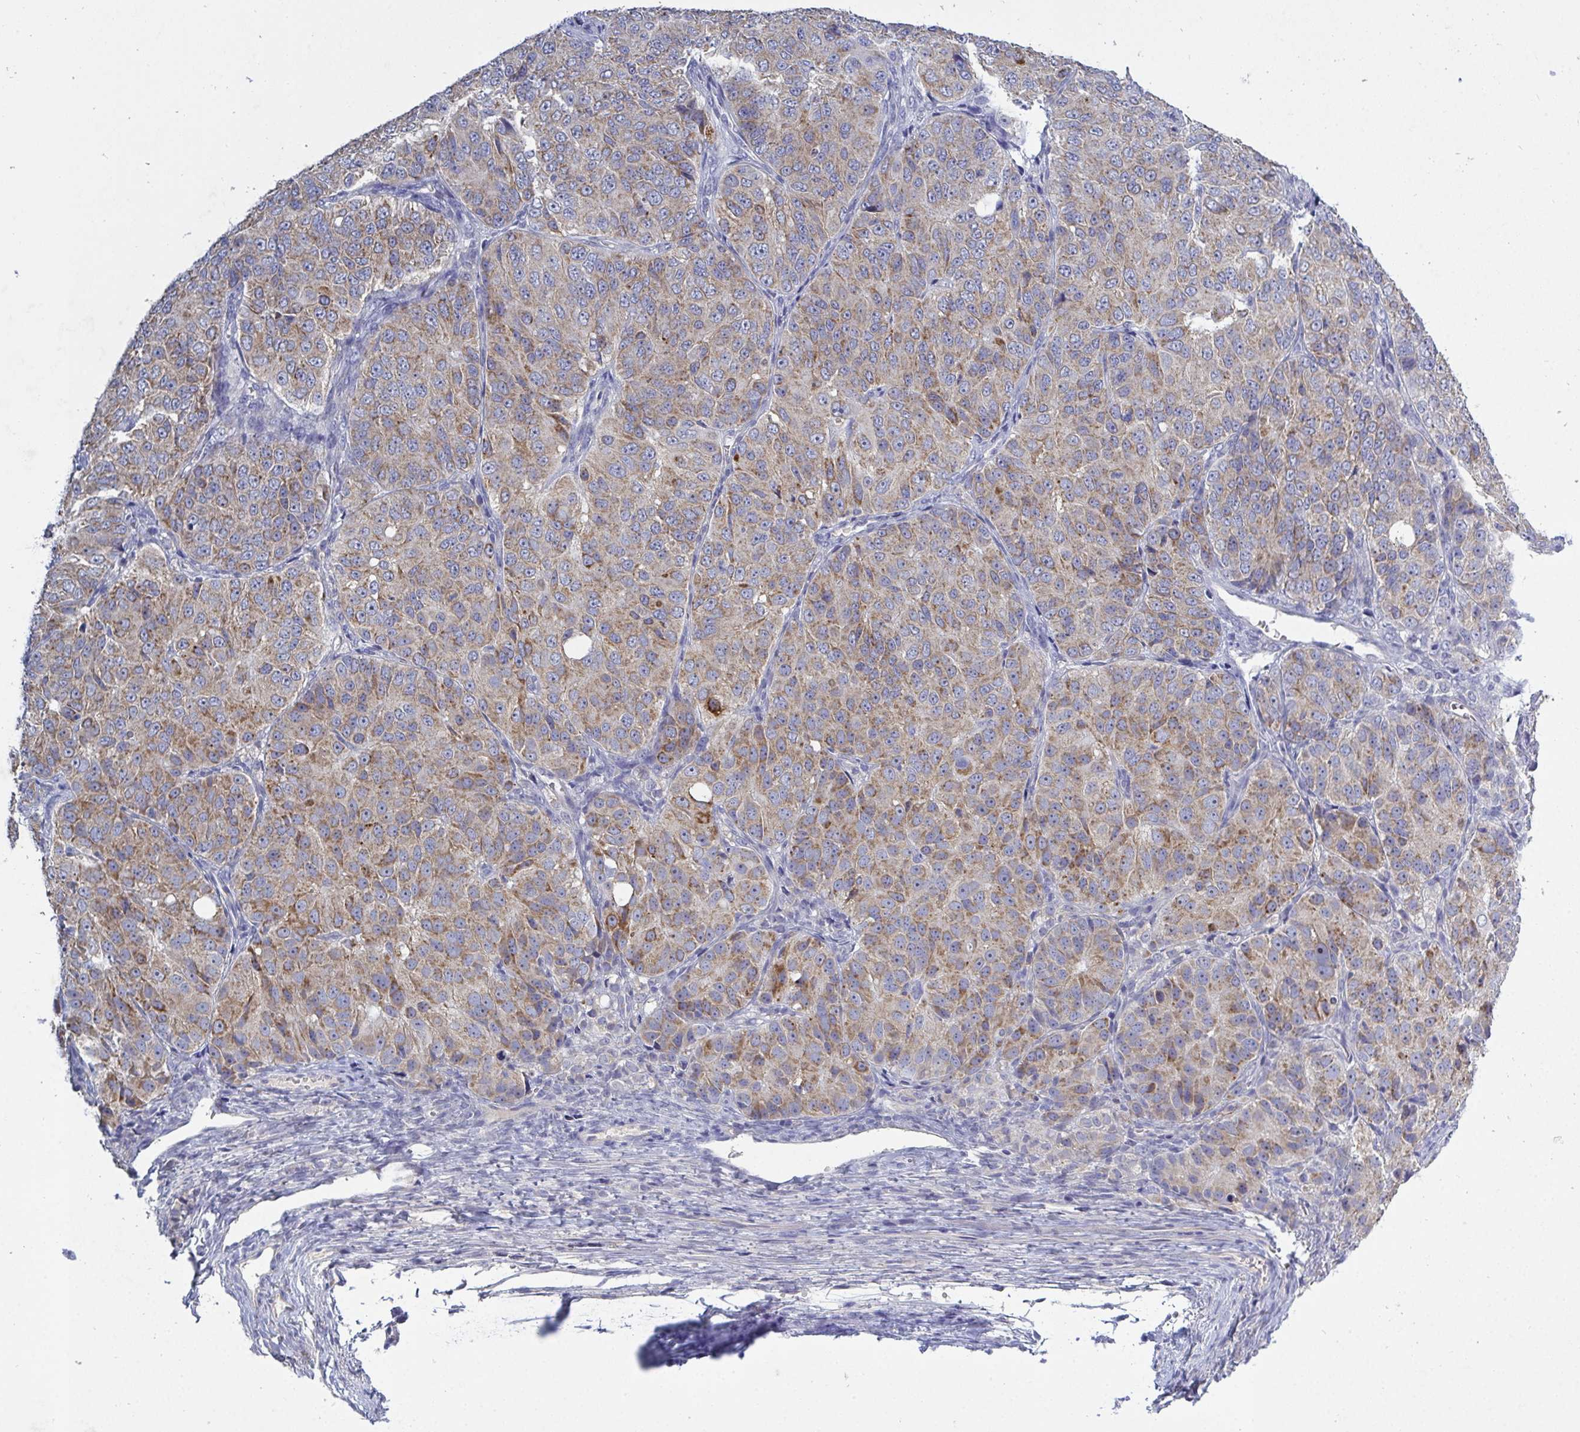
{"staining": {"intensity": "moderate", "quantity": "25%-75%", "location": "cytoplasmic/membranous"}, "tissue": "ovarian cancer", "cell_type": "Tumor cells", "image_type": "cancer", "snomed": [{"axis": "morphology", "description": "Carcinoma, endometroid"}, {"axis": "topography", "description": "Ovary"}], "caption": "DAB immunohistochemical staining of ovarian cancer shows moderate cytoplasmic/membranous protein expression in about 25%-75% of tumor cells.", "gene": "GALNT13", "patient": {"sex": "female", "age": 51}}